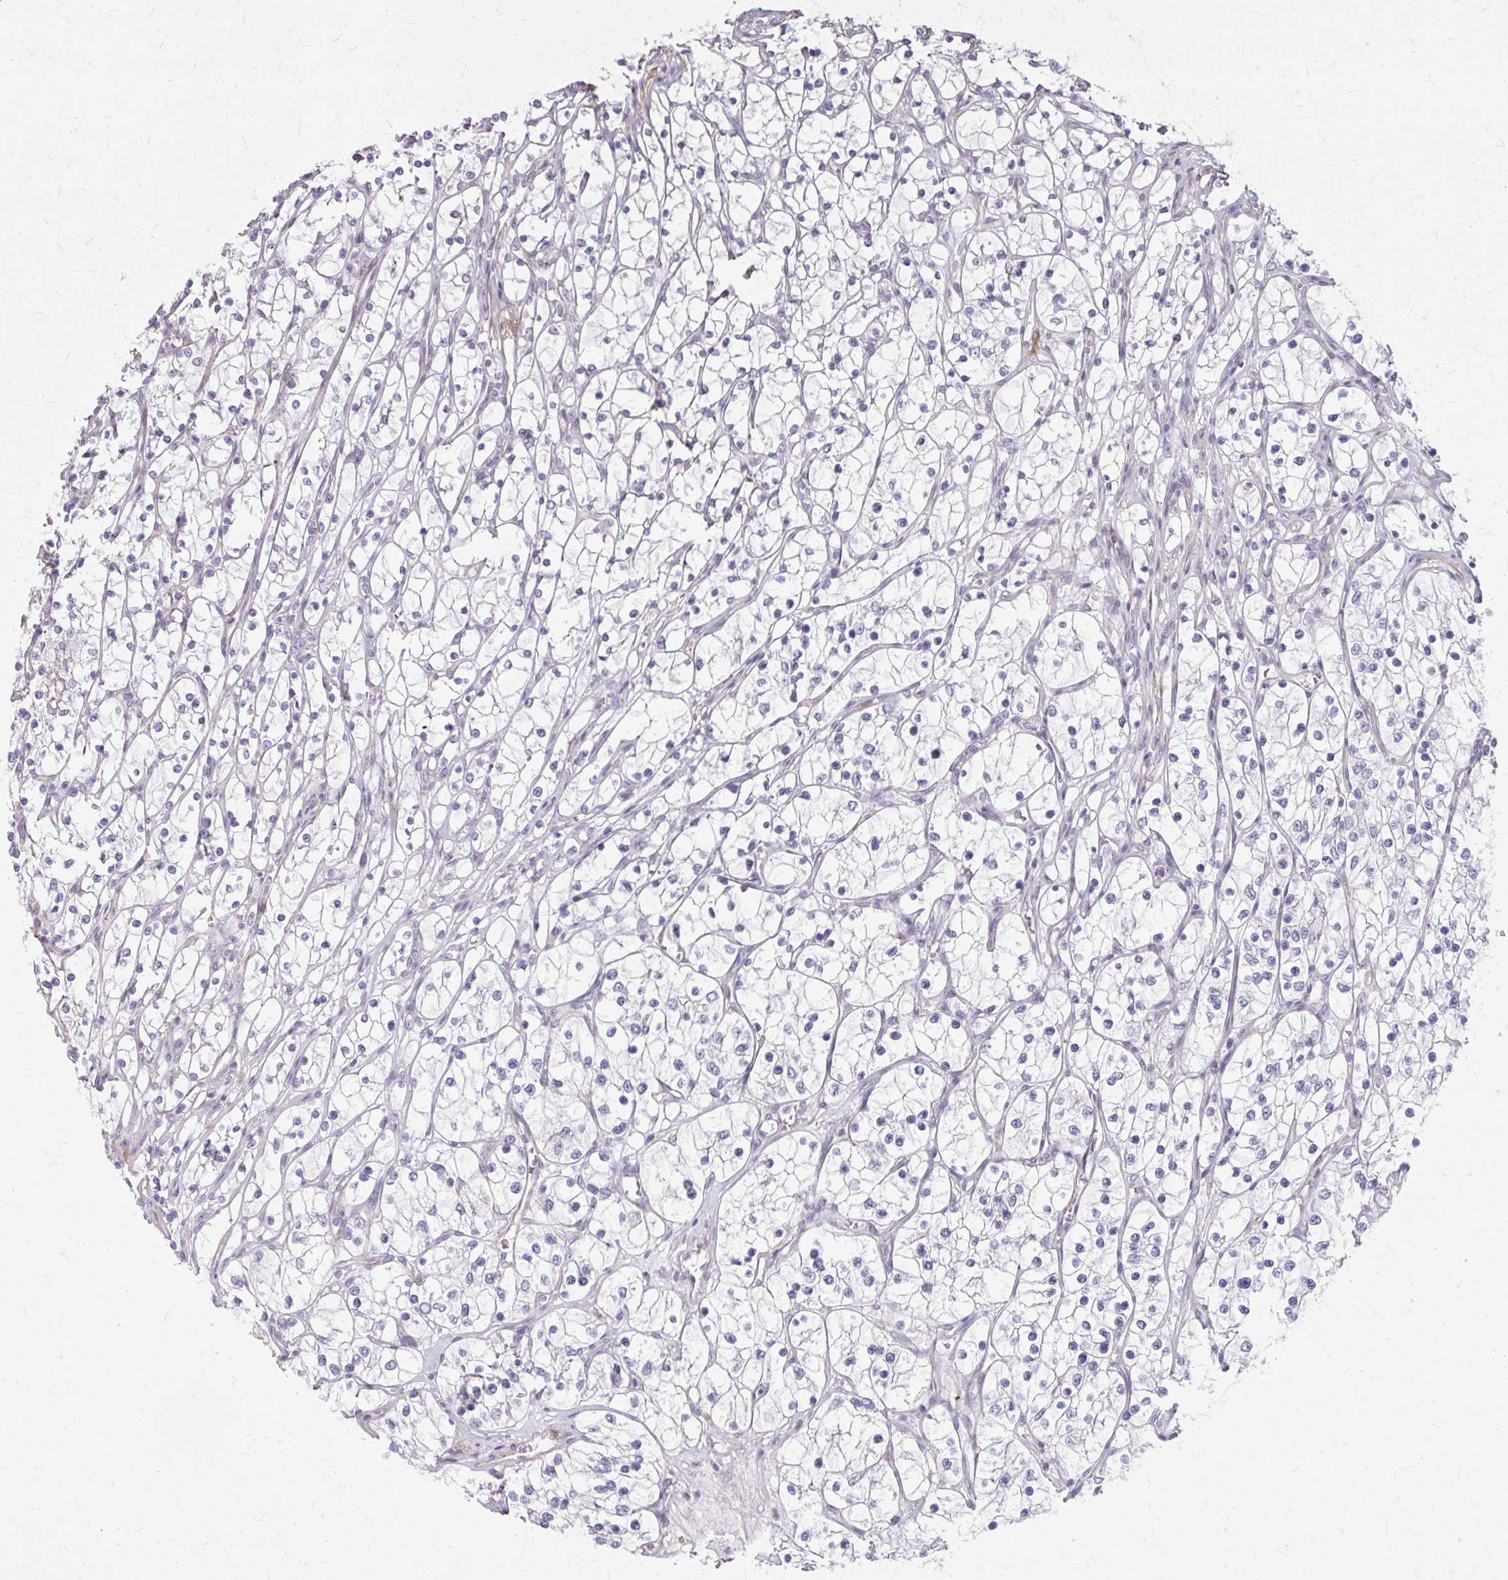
{"staining": {"intensity": "negative", "quantity": "none", "location": "none"}, "tissue": "renal cancer", "cell_type": "Tumor cells", "image_type": "cancer", "snomed": [{"axis": "morphology", "description": "Adenocarcinoma, NOS"}, {"axis": "topography", "description": "Kidney"}], "caption": "Protein analysis of renal cancer (adenocarcinoma) shows no significant positivity in tumor cells. The staining is performed using DAB (3,3'-diaminobenzidine) brown chromogen with nuclei counter-stained in using hematoxylin.", "gene": "TENM4", "patient": {"sex": "female", "age": 69}}